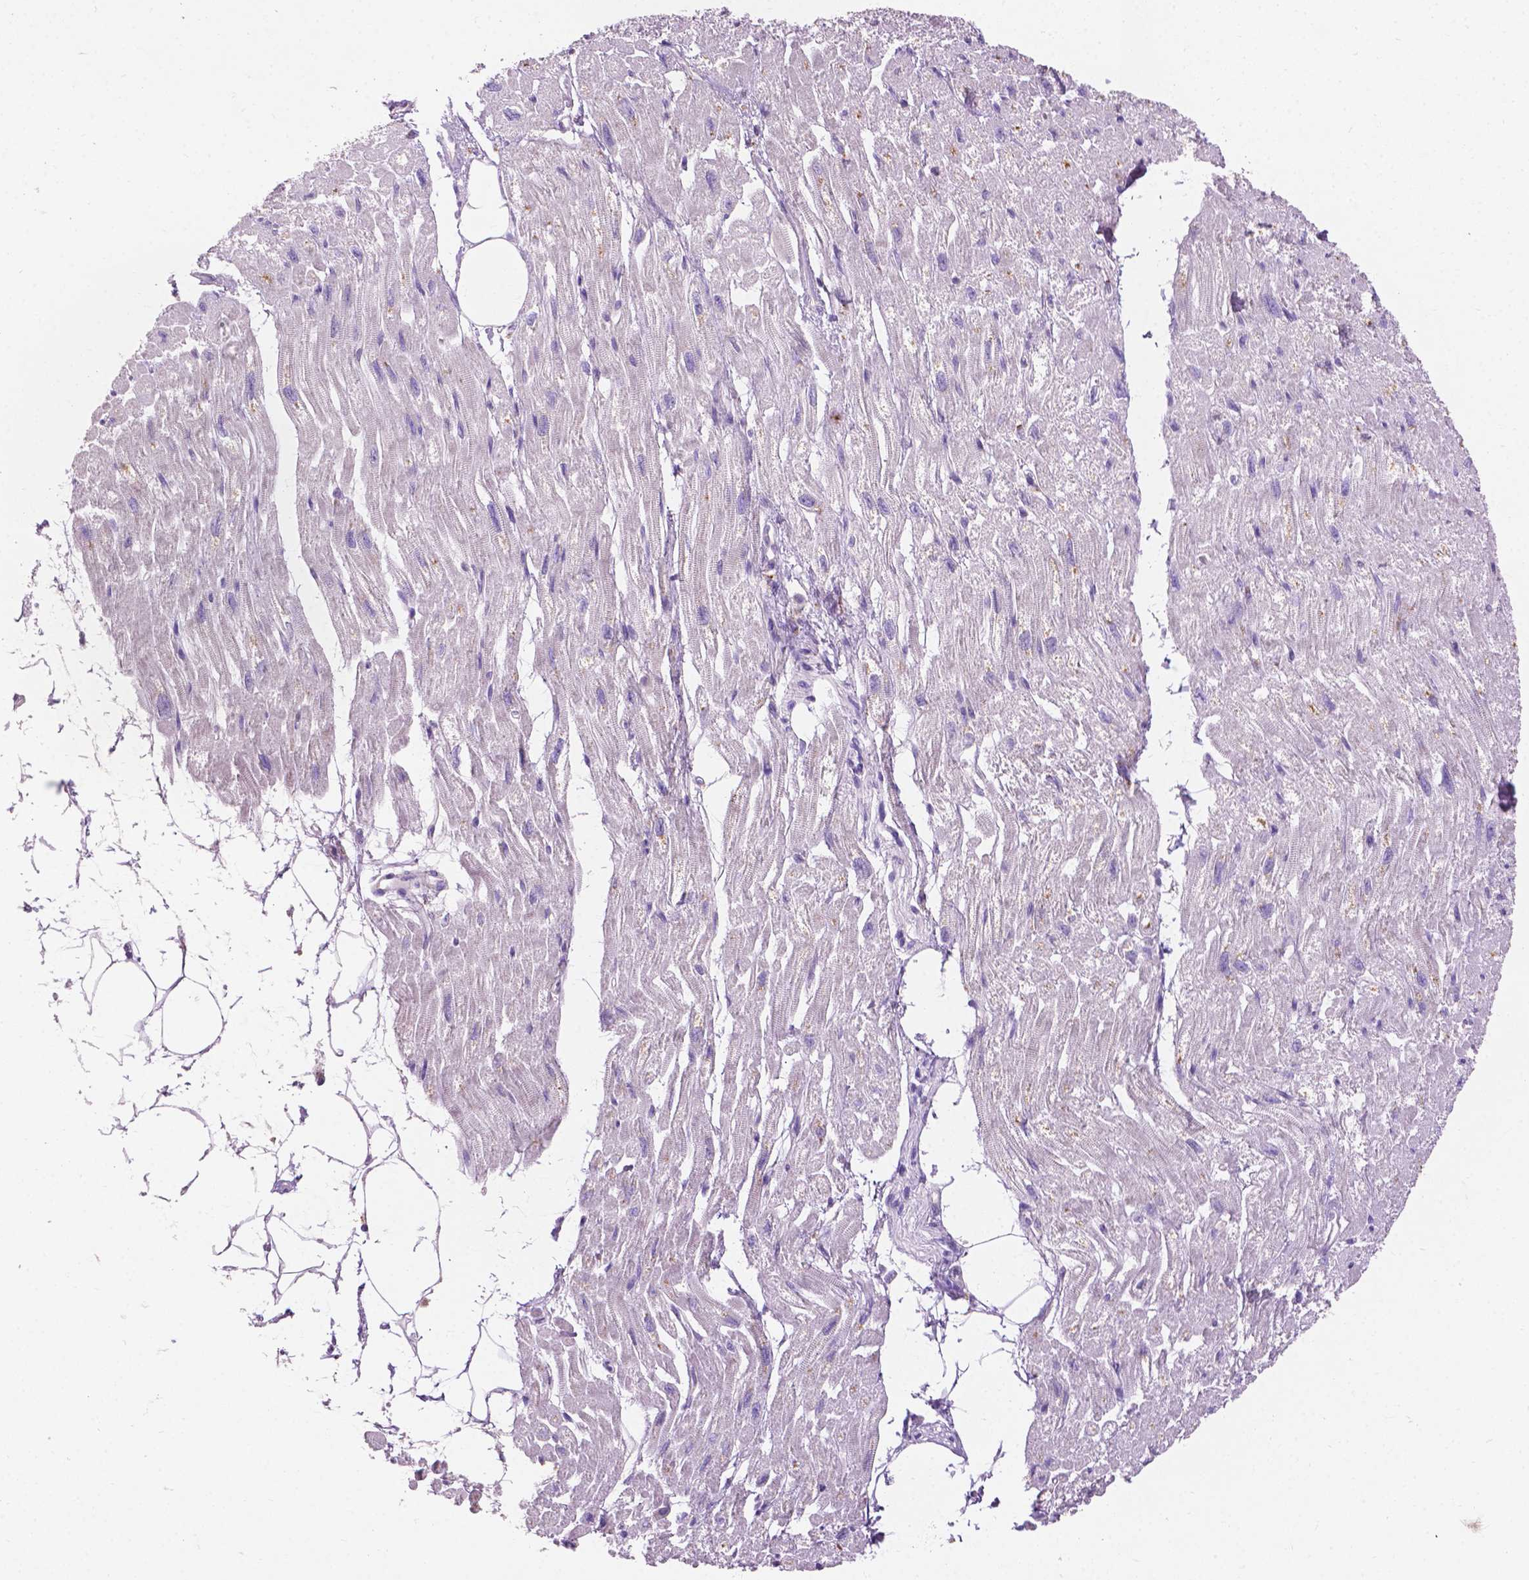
{"staining": {"intensity": "negative", "quantity": "none", "location": "none"}, "tissue": "heart muscle", "cell_type": "Cardiomyocytes", "image_type": "normal", "snomed": [{"axis": "morphology", "description": "Normal tissue, NOS"}, {"axis": "topography", "description": "Heart"}], "caption": "Immunohistochemistry micrograph of unremarkable heart muscle stained for a protein (brown), which shows no expression in cardiomyocytes. (Stains: DAB IHC with hematoxylin counter stain, Microscopy: brightfield microscopy at high magnification).", "gene": "NOXO1", "patient": {"sex": "female", "age": 62}}